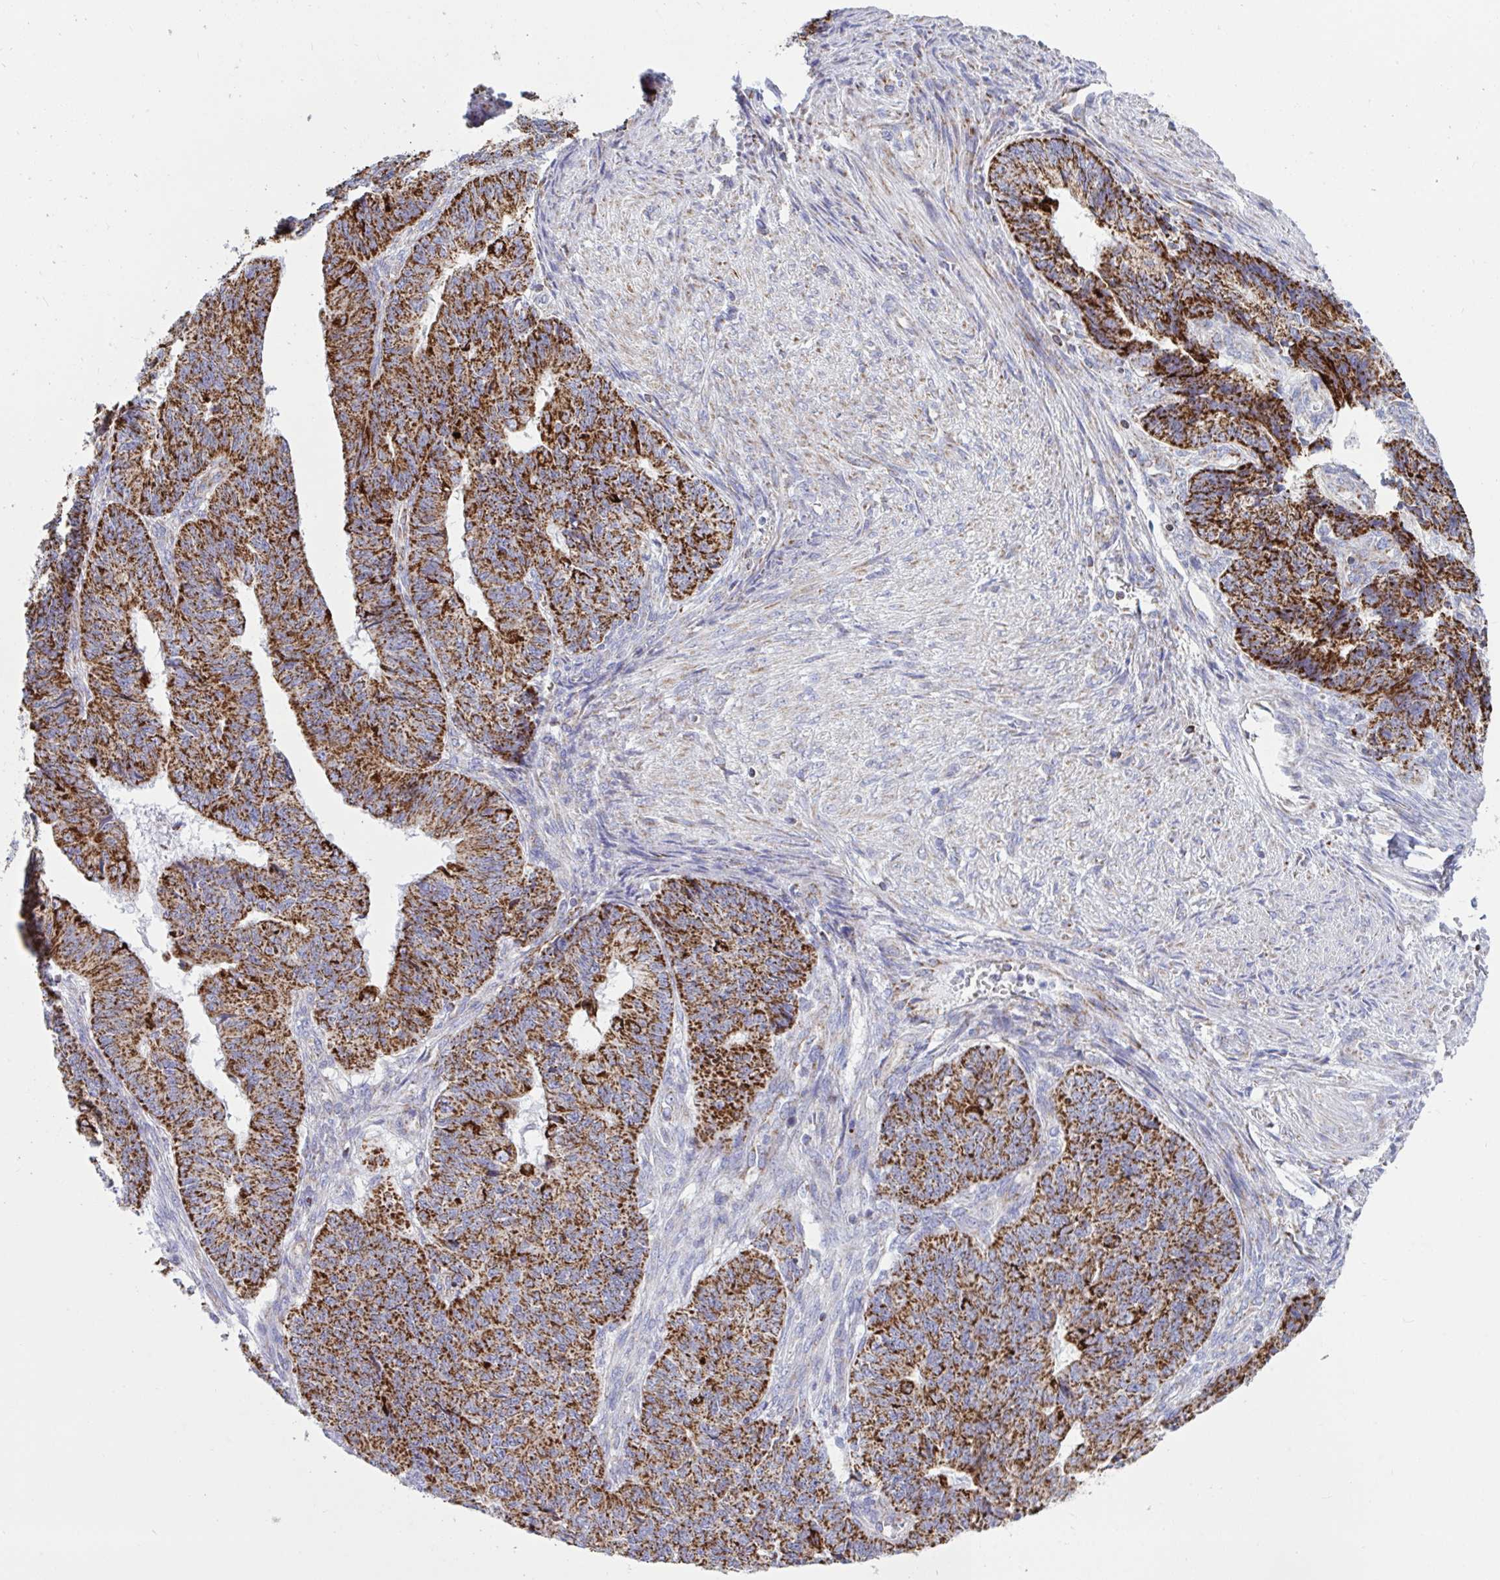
{"staining": {"intensity": "strong", "quantity": ">75%", "location": "cytoplasmic/membranous"}, "tissue": "endometrial cancer", "cell_type": "Tumor cells", "image_type": "cancer", "snomed": [{"axis": "morphology", "description": "Adenocarcinoma, NOS"}, {"axis": "topography", "description": "Endometrium"}], "caption": "About >75% of tumor cells in endometrial adenocarcinoma show strong cytoplasmic/membranous protein expression as visualized by brown immunohistochemical staining.", "gene": "HSPE1", "patient": {"sex": "female", "age": 32}}